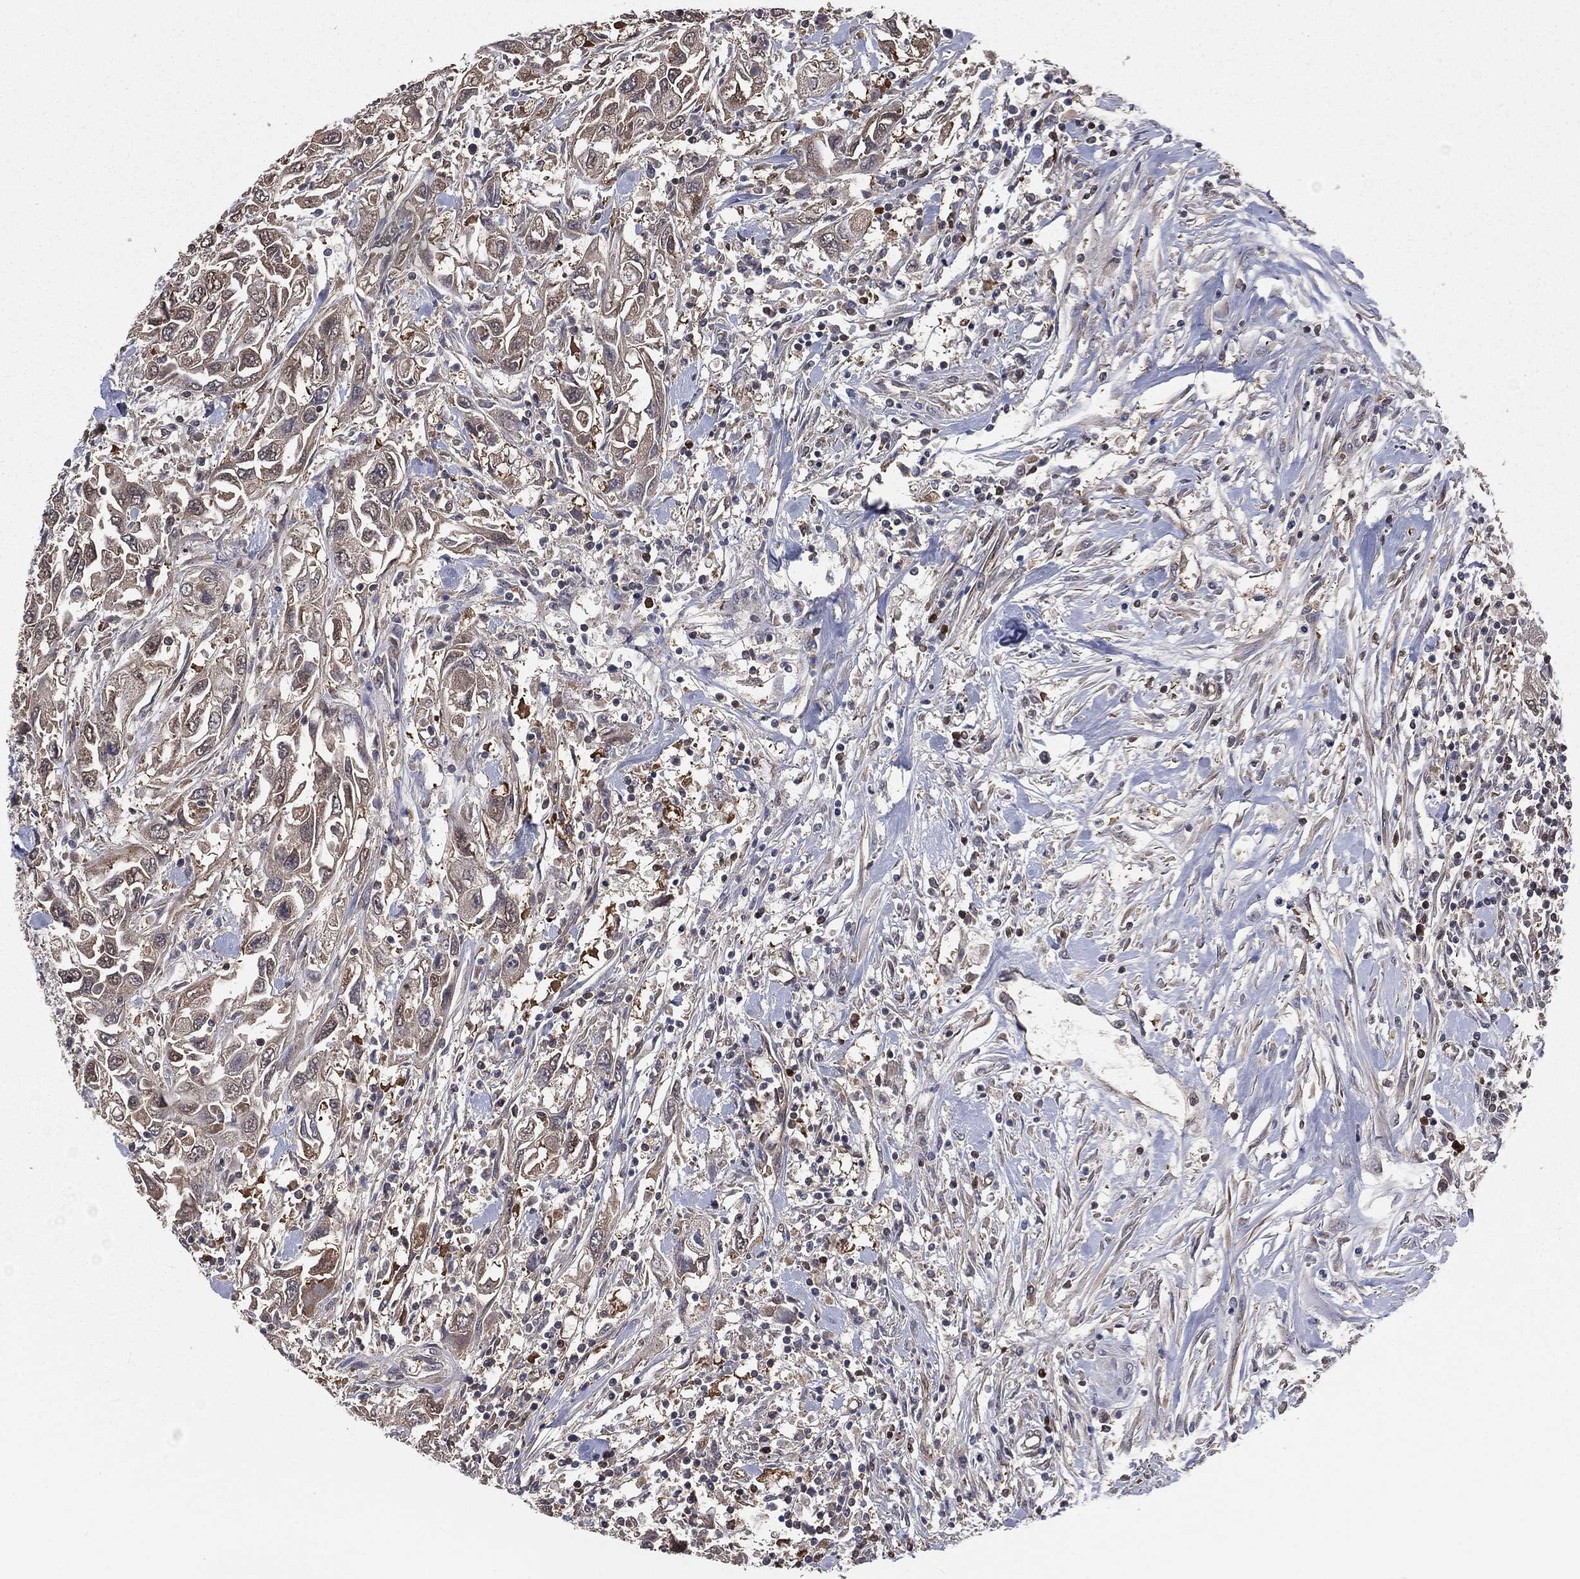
{"staining": {"intensity": "negative", "quantity": "none", "location": "none"}, "tissue": "urothelial cancer", "cell_type": "Tumor cells", "image_type": "cancer", "snomed": [{"axis": "morphology", "description": "Urothelial carcinoma, High grade"}, {"axis": "topography", "description": "Urinary bladder"}], "caption": "This is a histopathology image of immunohistochemistry staining of urothelial cancer, which shows no expression in tumor cells. (DAB (3,3'-diaminobenzidine) IHC, high magnification).", "gene": "TBC1D2", "patient": {"sex": "male", "age": 76}}